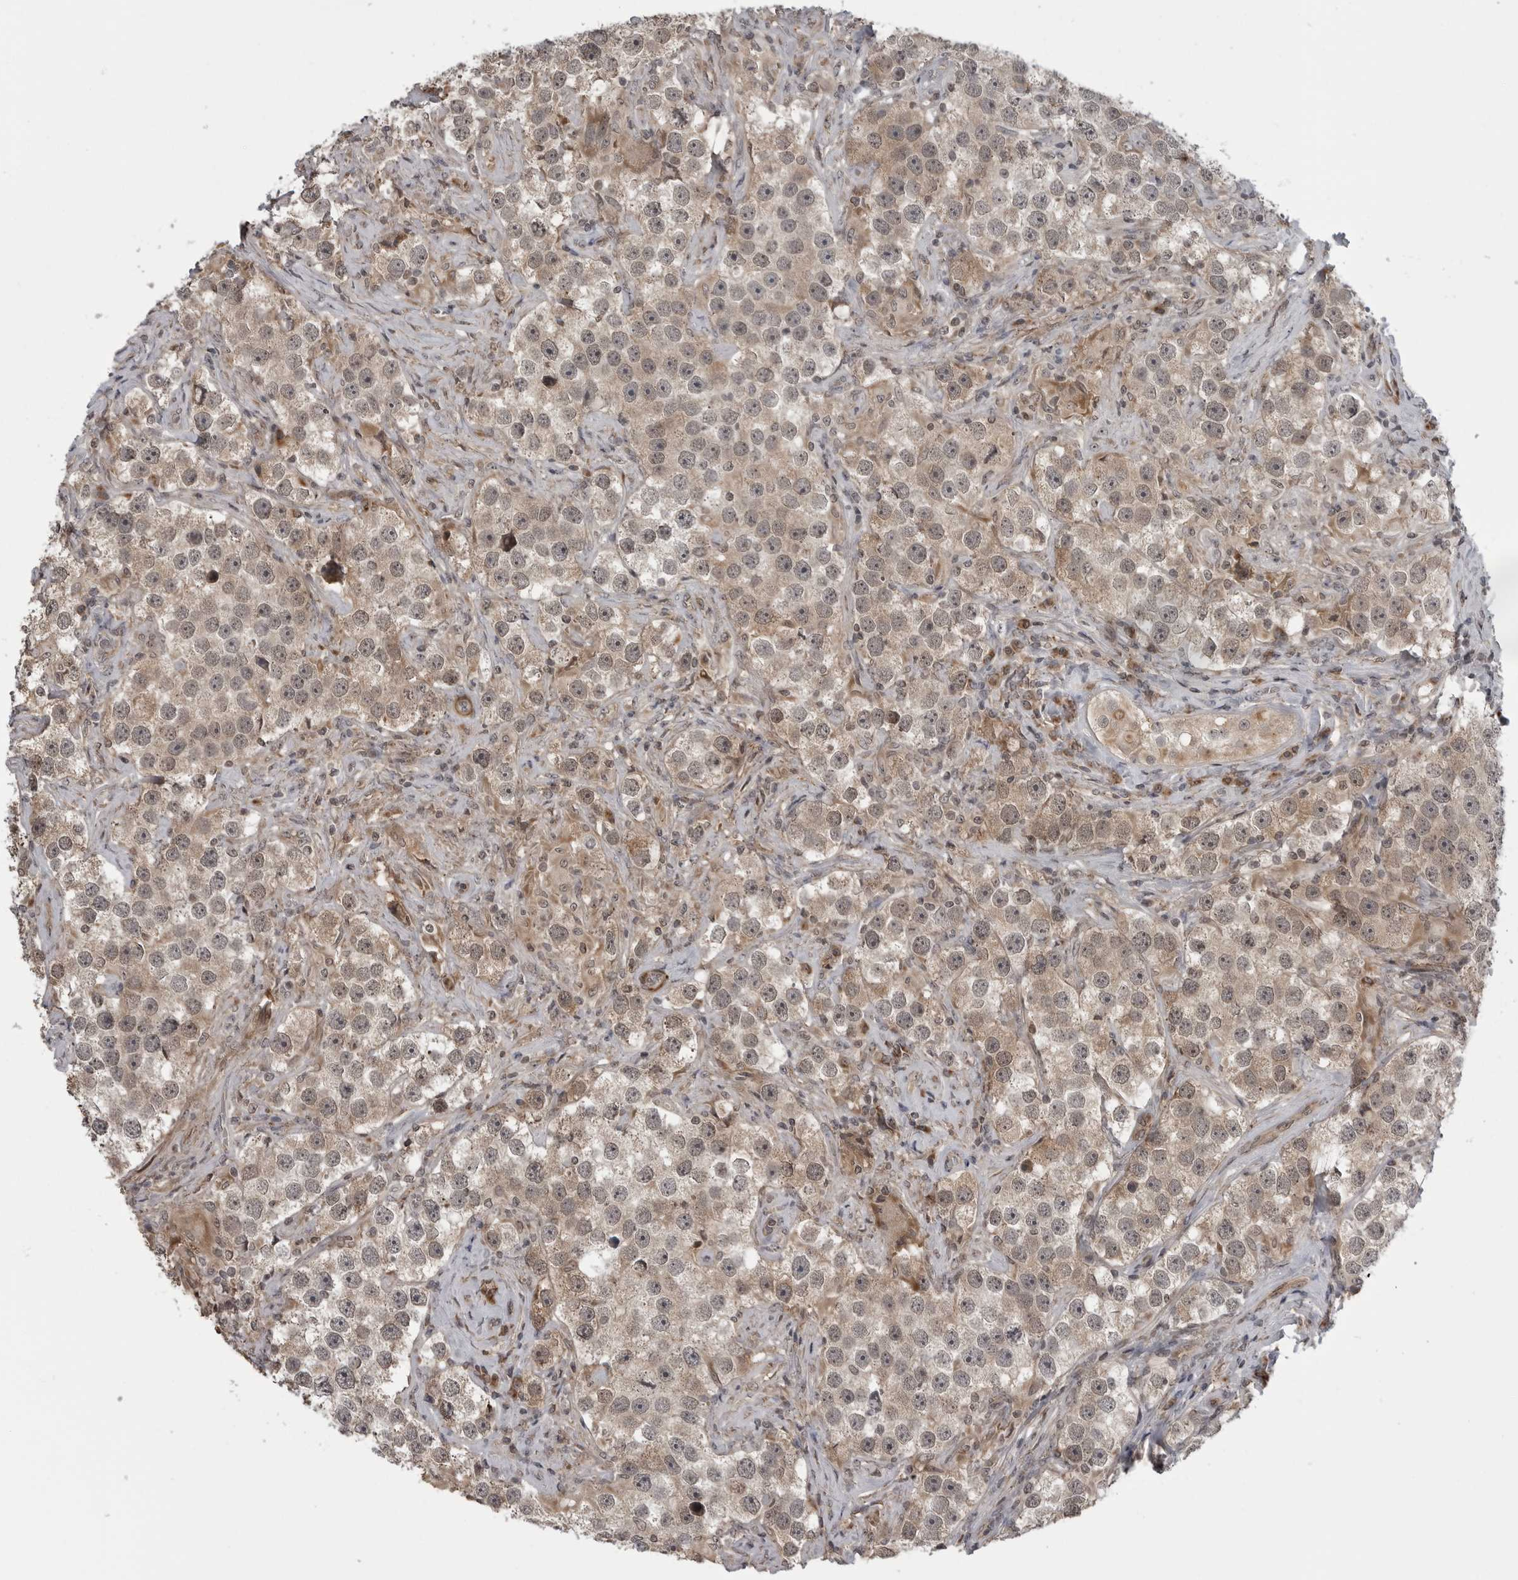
{"staining": {"intensity": "weak", "quantity": ">75%", "location": "cytoplasmic/membranous,nuclear"}, "tissue": "testis cancer", "cell_type": "Tumor cells", "image_type": "cancer", "snomed": [{"axis": "morphology", "description": "Seminoma, NOS"}, {"axis": "topography", "description": "Testis"}], "caption": "Tumor cells reveal low levels of weak cytoplasmic/membranous and nuclear expression in approximately >75% of cells in testis cancer (seminoma).", "gene": "FAAP100", "patient": {"sex": "male", "age": 49}}